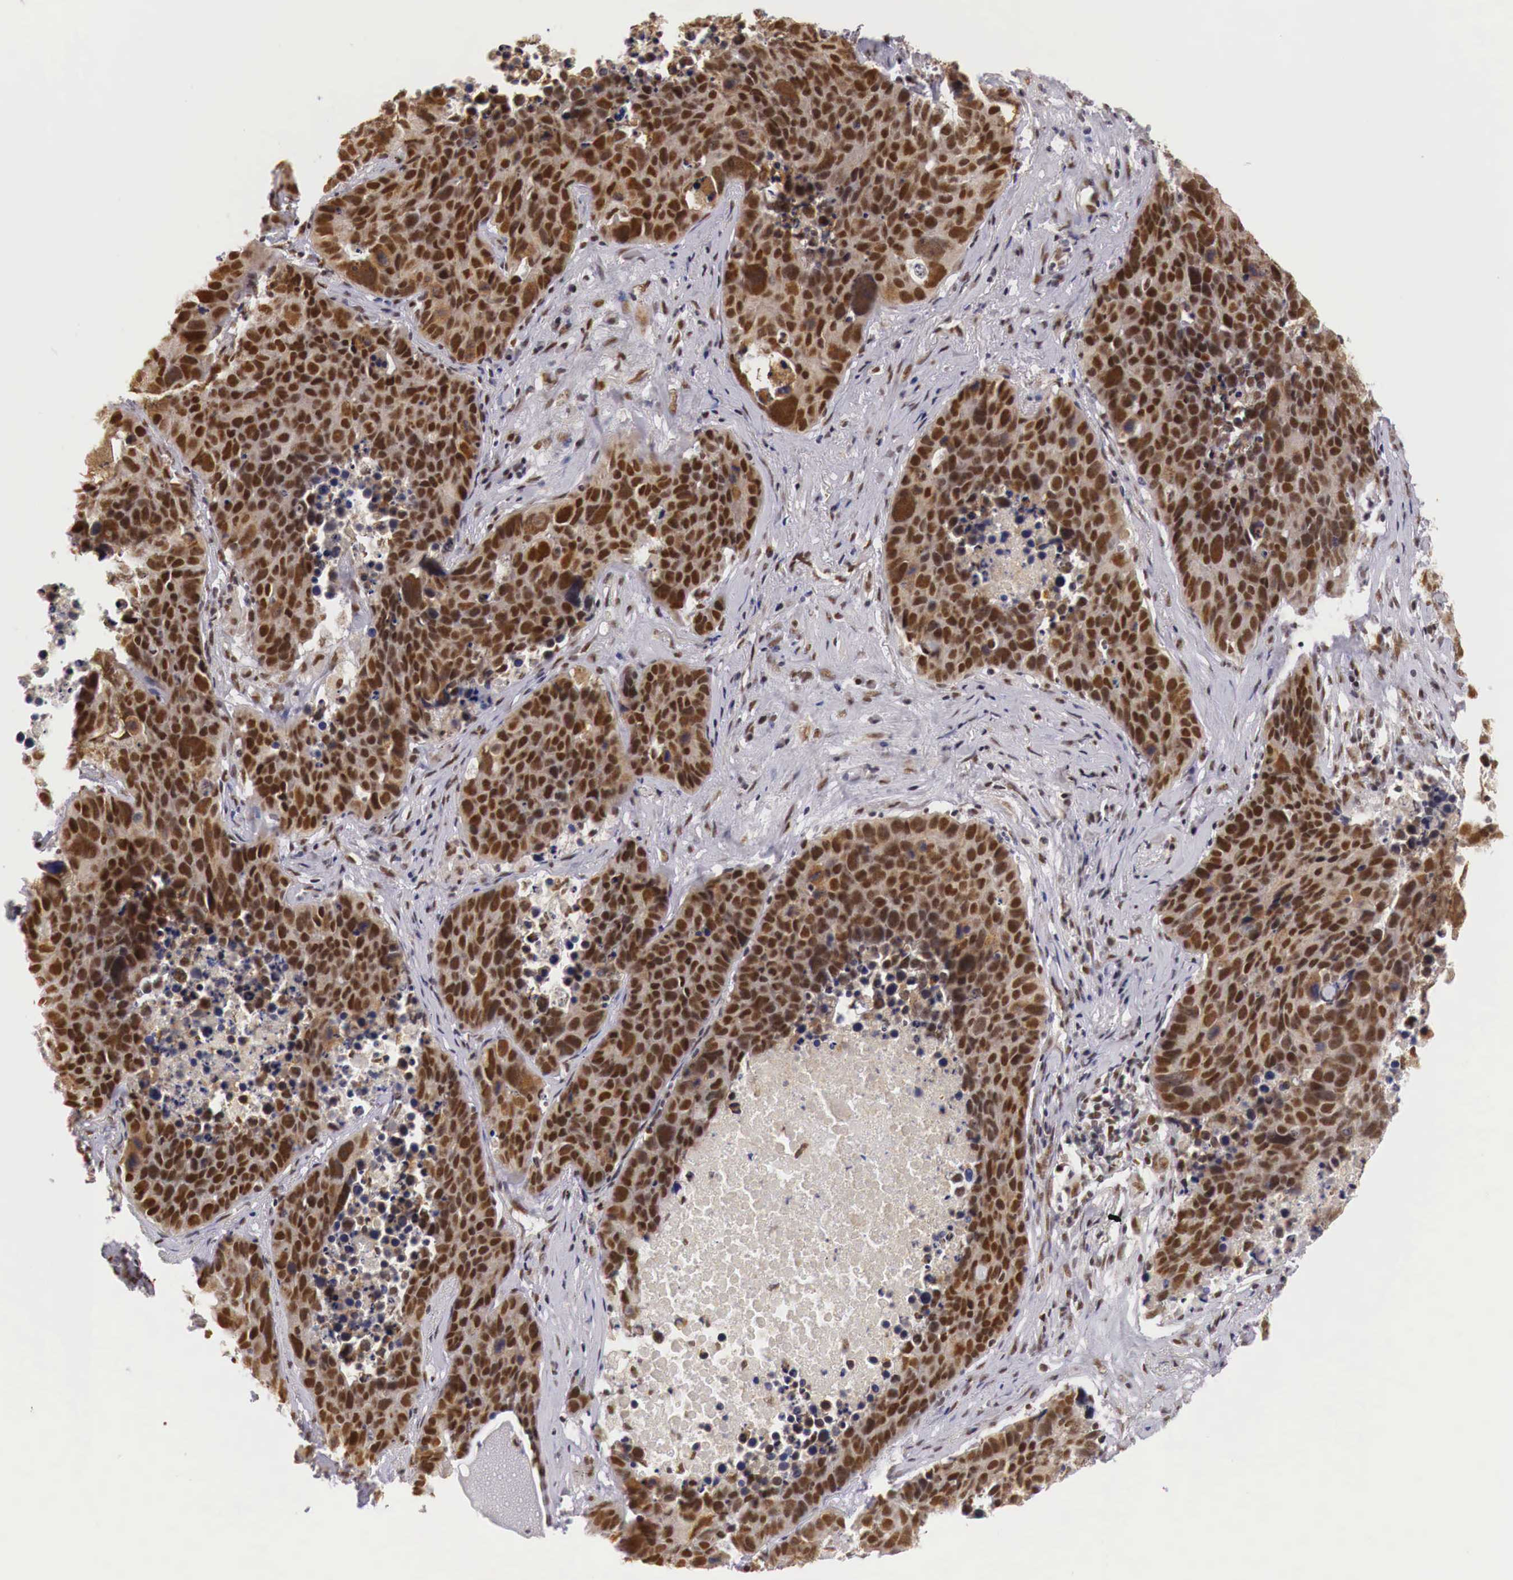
{"staining": {"intensity": "strong", "quantity": ">75%", "location": "cytoplasmic/membranous,nuclear"}, "tissue": "lung cancer", "cell_type": "Tumor cells", "image_type": "cancer", "snomed": [{"axis": "morphology", "description": "Carcinoid, malignant, NOS"}, {"axis": "topography", "description": "Lung"}], "caption": "A brown stain highlights strong cytoplasmic/membranous and nuclear staining of a protein in human carcinoid (malignant) (lung) tumor cells. The protein of interest is stained brown, and the nuclei are stained in blue (DAB (3,3'-diaminobenzidine) IHC with brightfield microscopy, high magnification).", "gene": "GPKOW", "patient": {"sex": "male", "age": 60}}